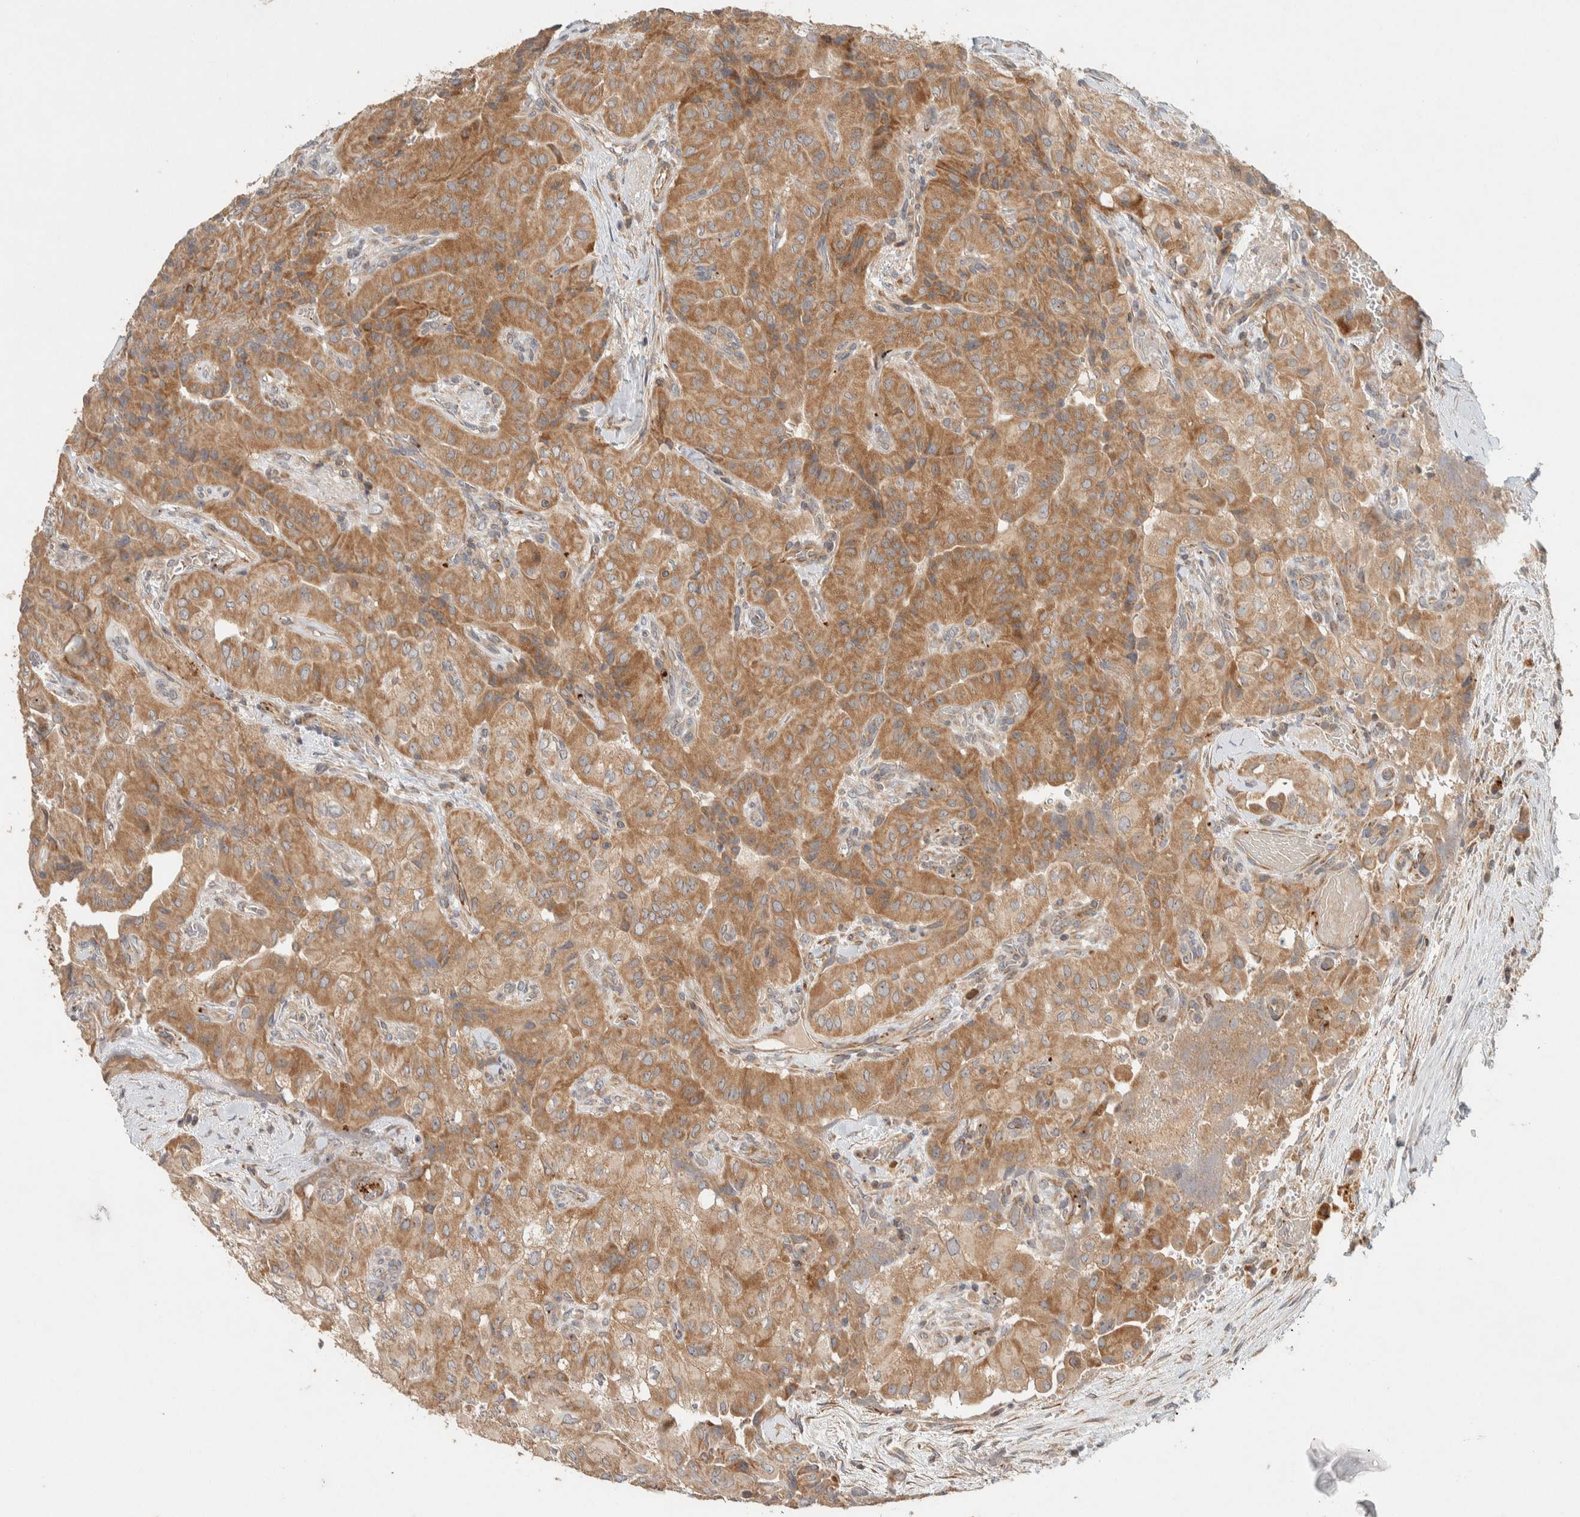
{"staining": {"intensity": "moderate", "quantity": ">75%", "location": "cytoplasmic/membranous"}, "tissue": "thyroid cancer", "cell_type": "Tumor cells", "image_type": "cancer", "snomed": [{"axis": "morphology", "description": "Papillary adenocarcinoma, NOS"}, {"axis": "topography", "description": "Thyroid gland"}], "caption": "Approximately >75% of tumor cells in thyroid cancer display moderate cytoplasmic/membranous protein positivity as visualized by brown immunohistochemical staining.", "gene": "KIF9", "patient": {"sex": "female", "age": 59}}